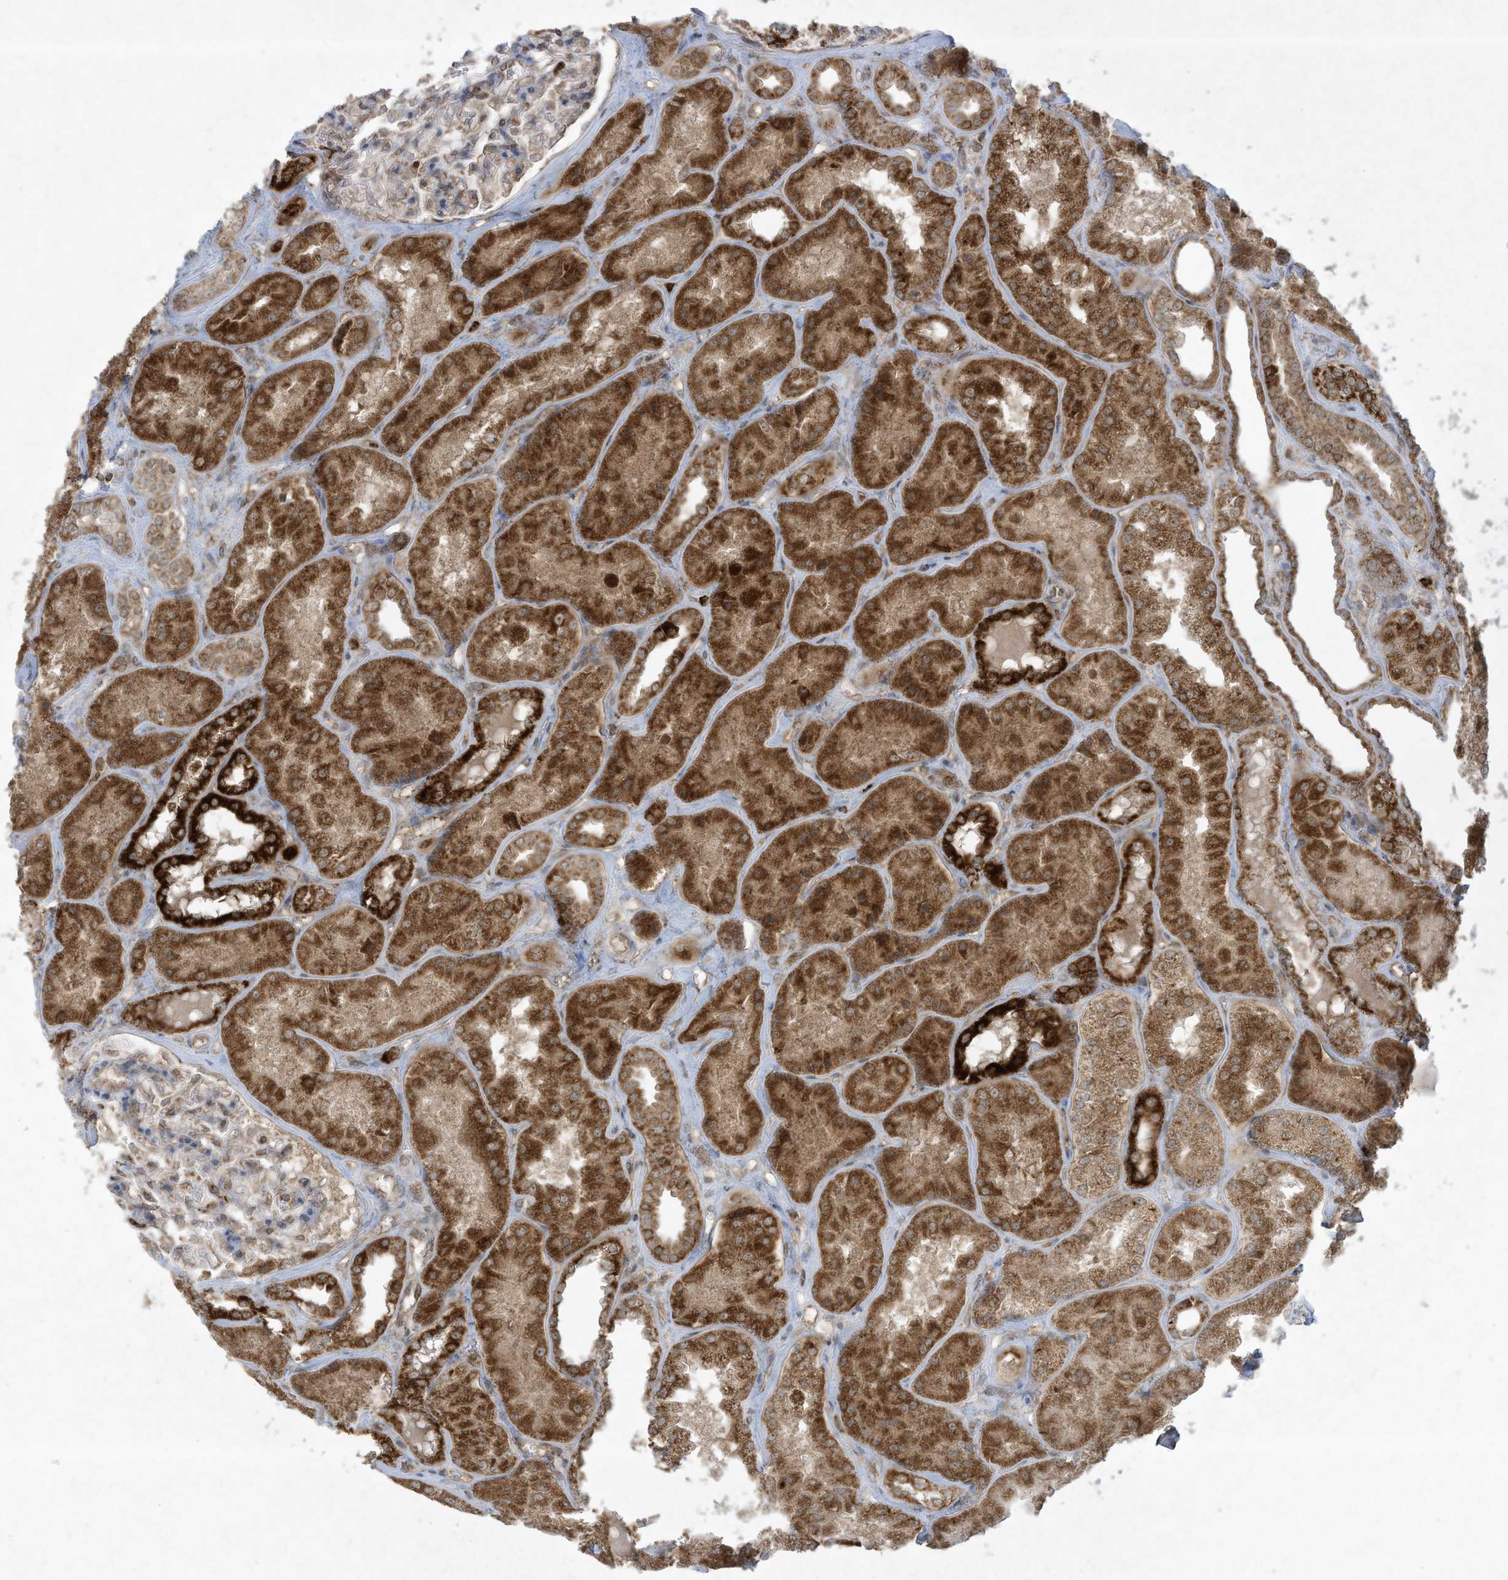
{"staining": {"intensity": "moderate", "quantity": "25%-75%", "location": "cytoplasmic/membranous,nuclear"}, "tissue": "kidney", "cell_type": "Cells in glomeruli", "image_type": "normal", "snomed": [{"axis": "morphology", "description": "Normal tissue, NOS"}, {"axis": "topography", "description": "Kidney"}], "caption": "High-magnification brightfield microscopy of unremarkable kidney stained with DAB (brown) and counterstained with hematoxylin (blue). cells in glomeruli exhibit moderate cytoplasmic/membranous,nuclear expression is seen in approximately25%-75% of cells.", "gene": "CHRNA4", "patient": {"sex": "female", "age": 56}}